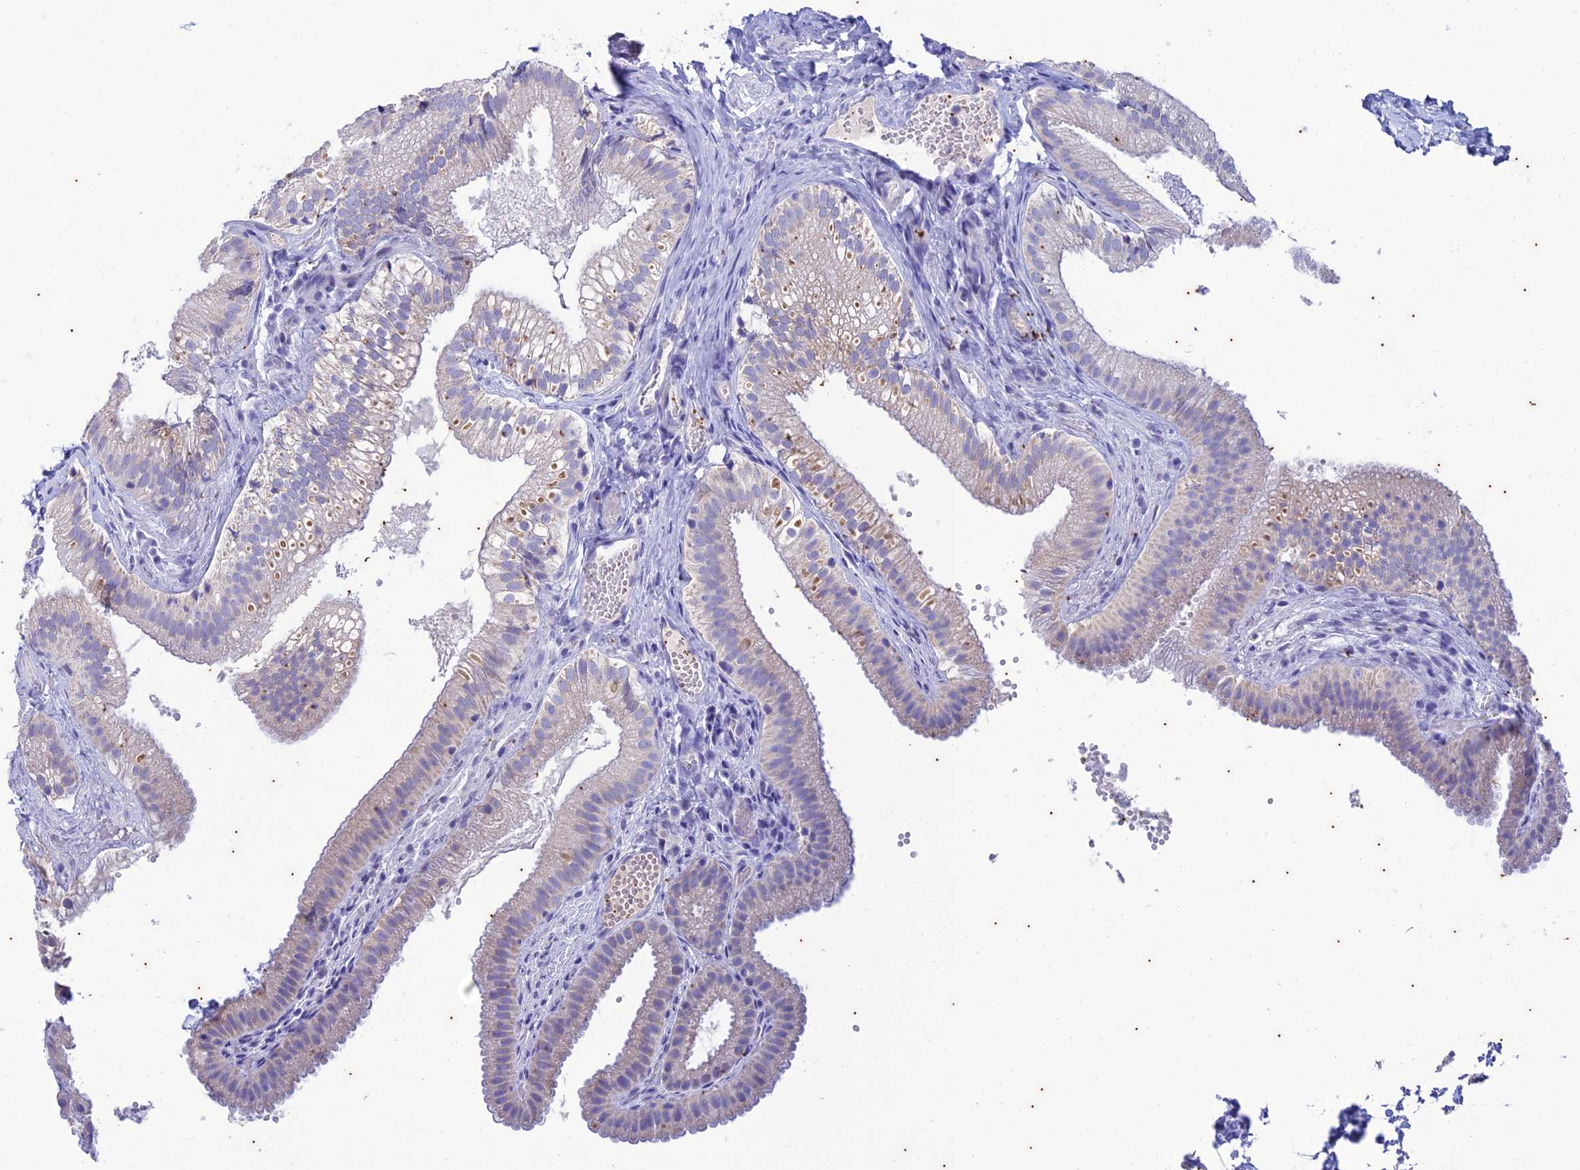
{"staining": {"intensity": "weak", "quantity": "<25%", "location": "cytoplasmic/membranous"}, "tissue": "gallbladder", "cell_type": "Glandular cells", "image_type": "normal", "snomed": [{"axis": "morphology", "description": "Normal tissue, NOS"}, {"axis": "topography", "description": "Gallbladder"}], "caption": "Immunohistochemistry image of normal gallbladder: human gallbladder stained with DAB (3,3'-diaminobenzidine) displays no significant protein expression in glandular cells.", "gene": "TMEM40", "patient": {"sex": "female", "age": 30}}